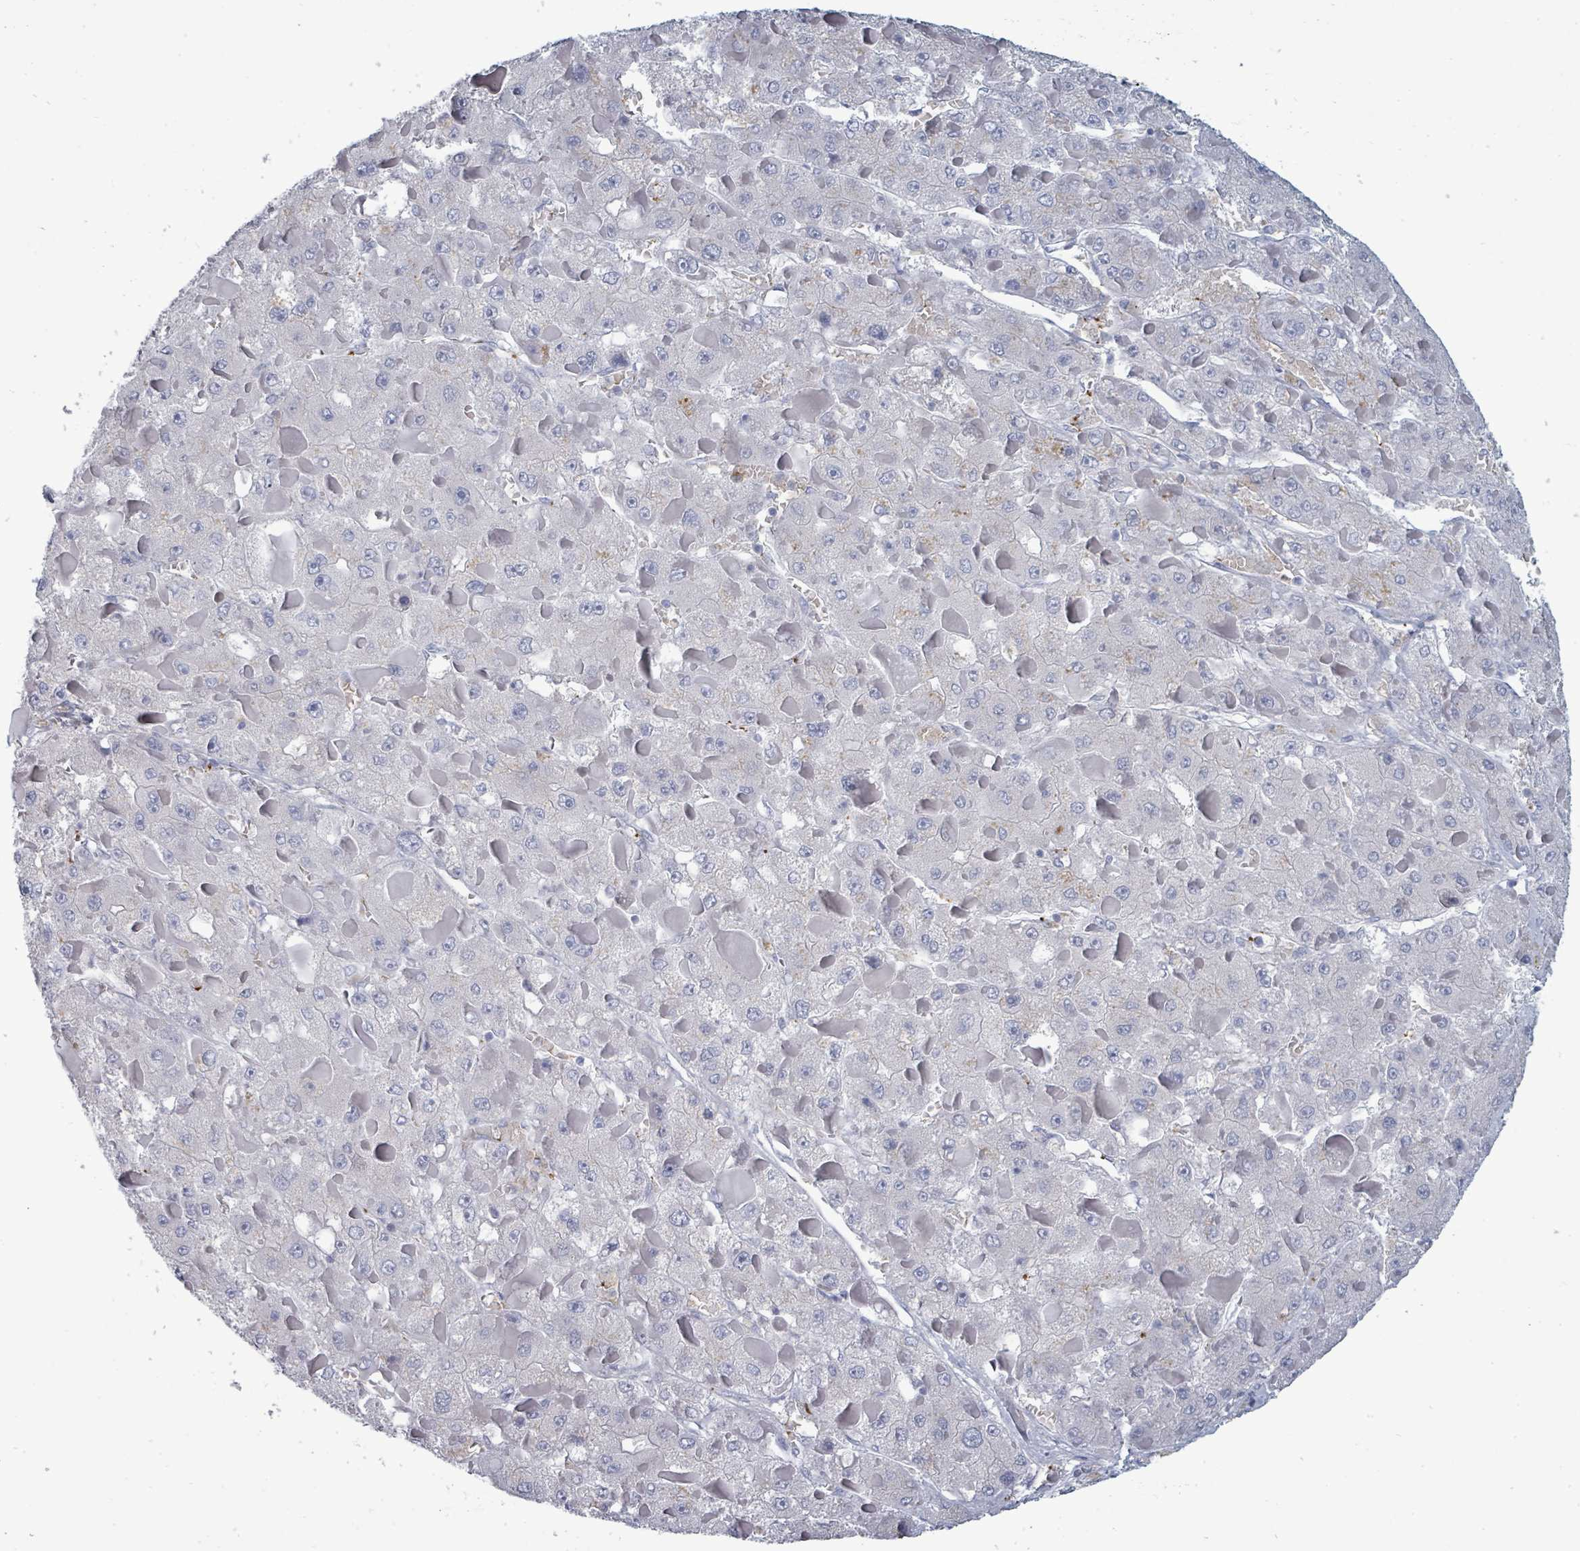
{"staining": {"intensity": "negative", "quantity": "none", "location": "none"}, "tissue": "liver cancer", "cell_type": "Tumor cells", "image_type": "cancer", "snomed": [{"axis": "morphology", "description": "Carcinoma, Hepatocellular, NOS"}, {"axis": "topography", "description": "Liver"}], "caption": "Tumor cells show no significant staining in liver hepatocellular carcinoma.", "gene": "NDST2", "patient": {"sex": "female", "age": 73}}